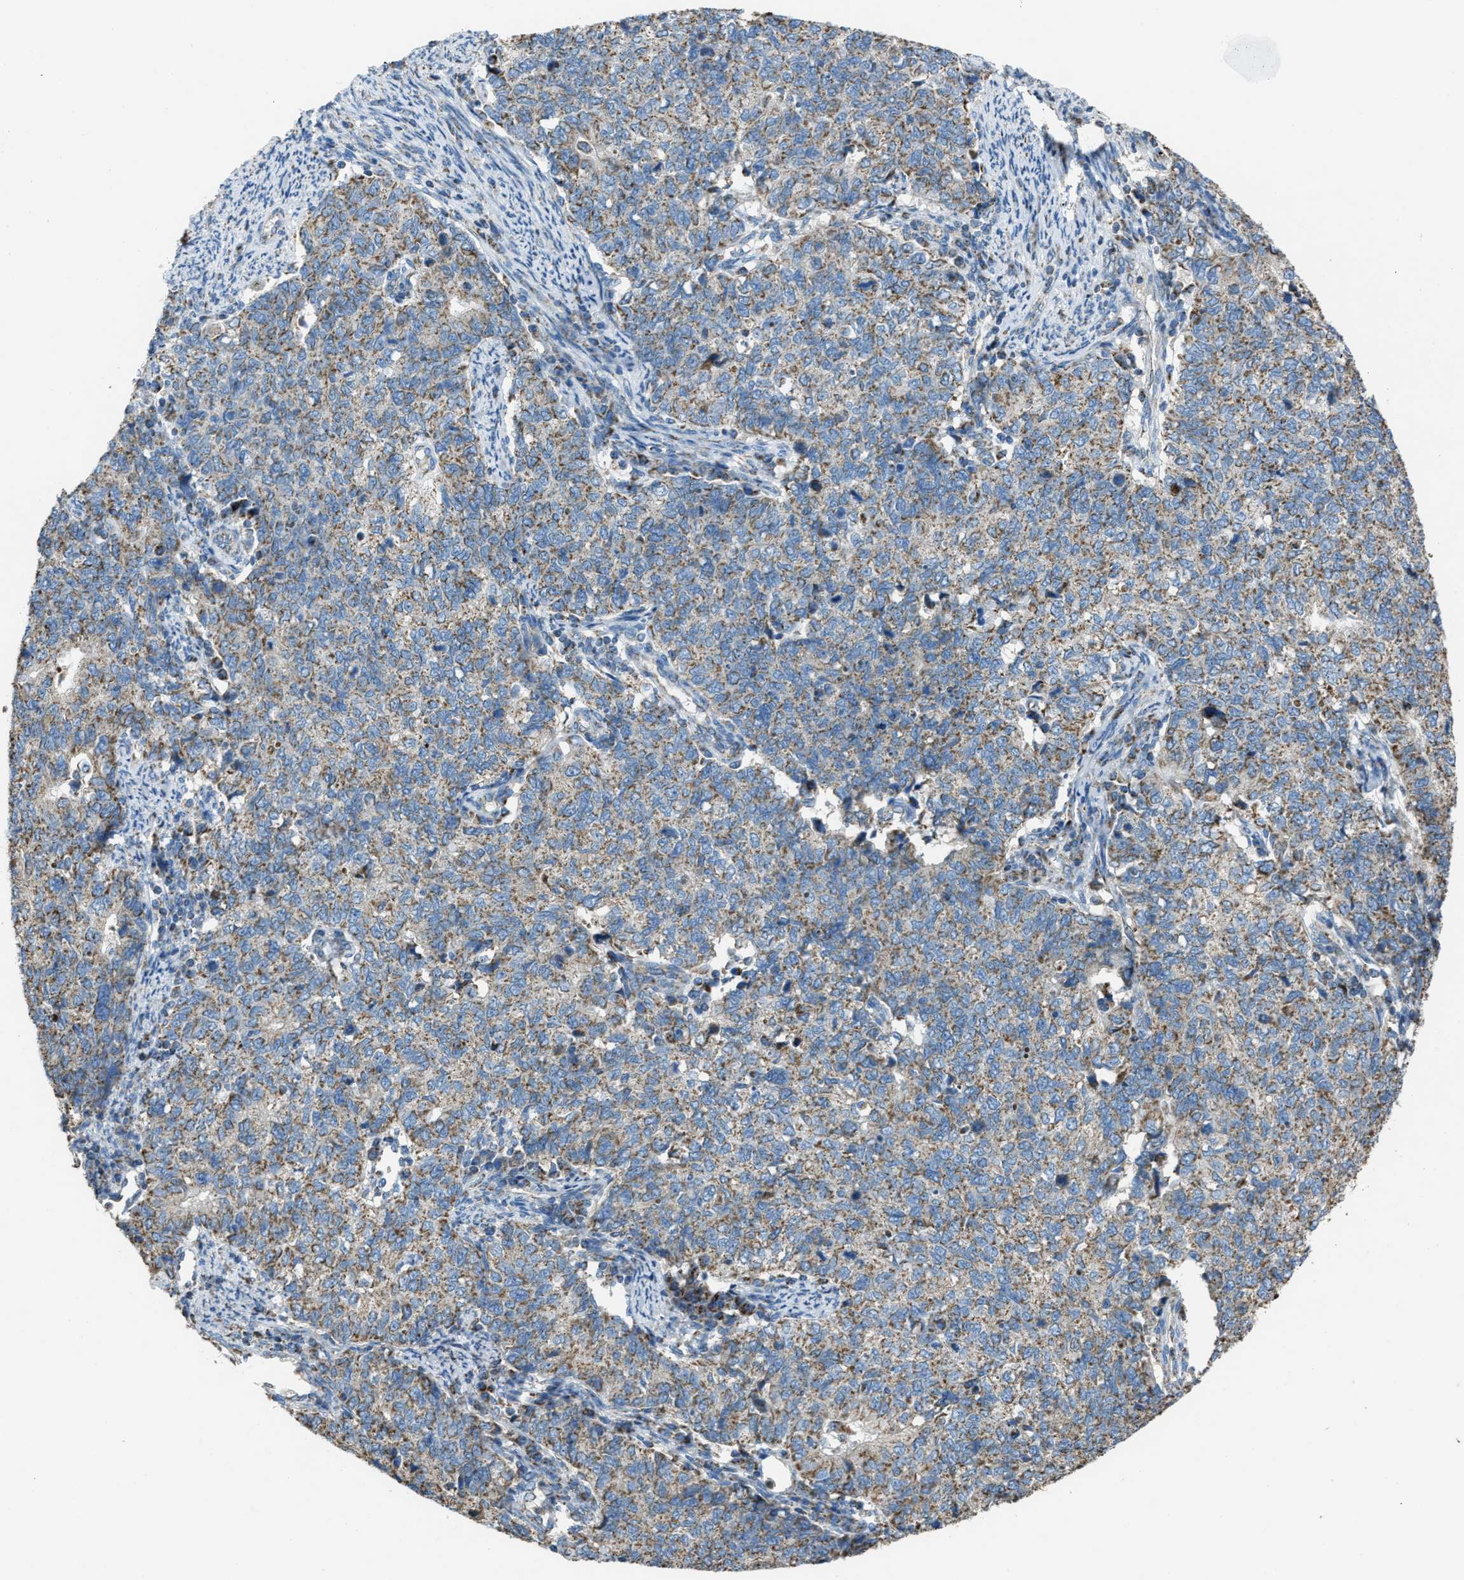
{"staining": {"intensity": "moderate", "quantity": ">75%", "location": "cytoplasmic/membranous"}, "tissue": "cervical cancer", "cell_type": "Tumor cells", "image_type": "cancer", "snomed": [{"axis": "morphology", "description": "Squamous cell carcinoma, NOS"}, {"axis": "topography", "description": "Cervix"}], "caption": "High-power microscopy captured an IHC micrograph of cervical cancer (squamous cell carcinoma), revealing moderate cytoplasmic/membranous expression in about >75% of tumor cells.", "gene": "SLC25A11", "patient": {"sex": "female", "age": 63}}